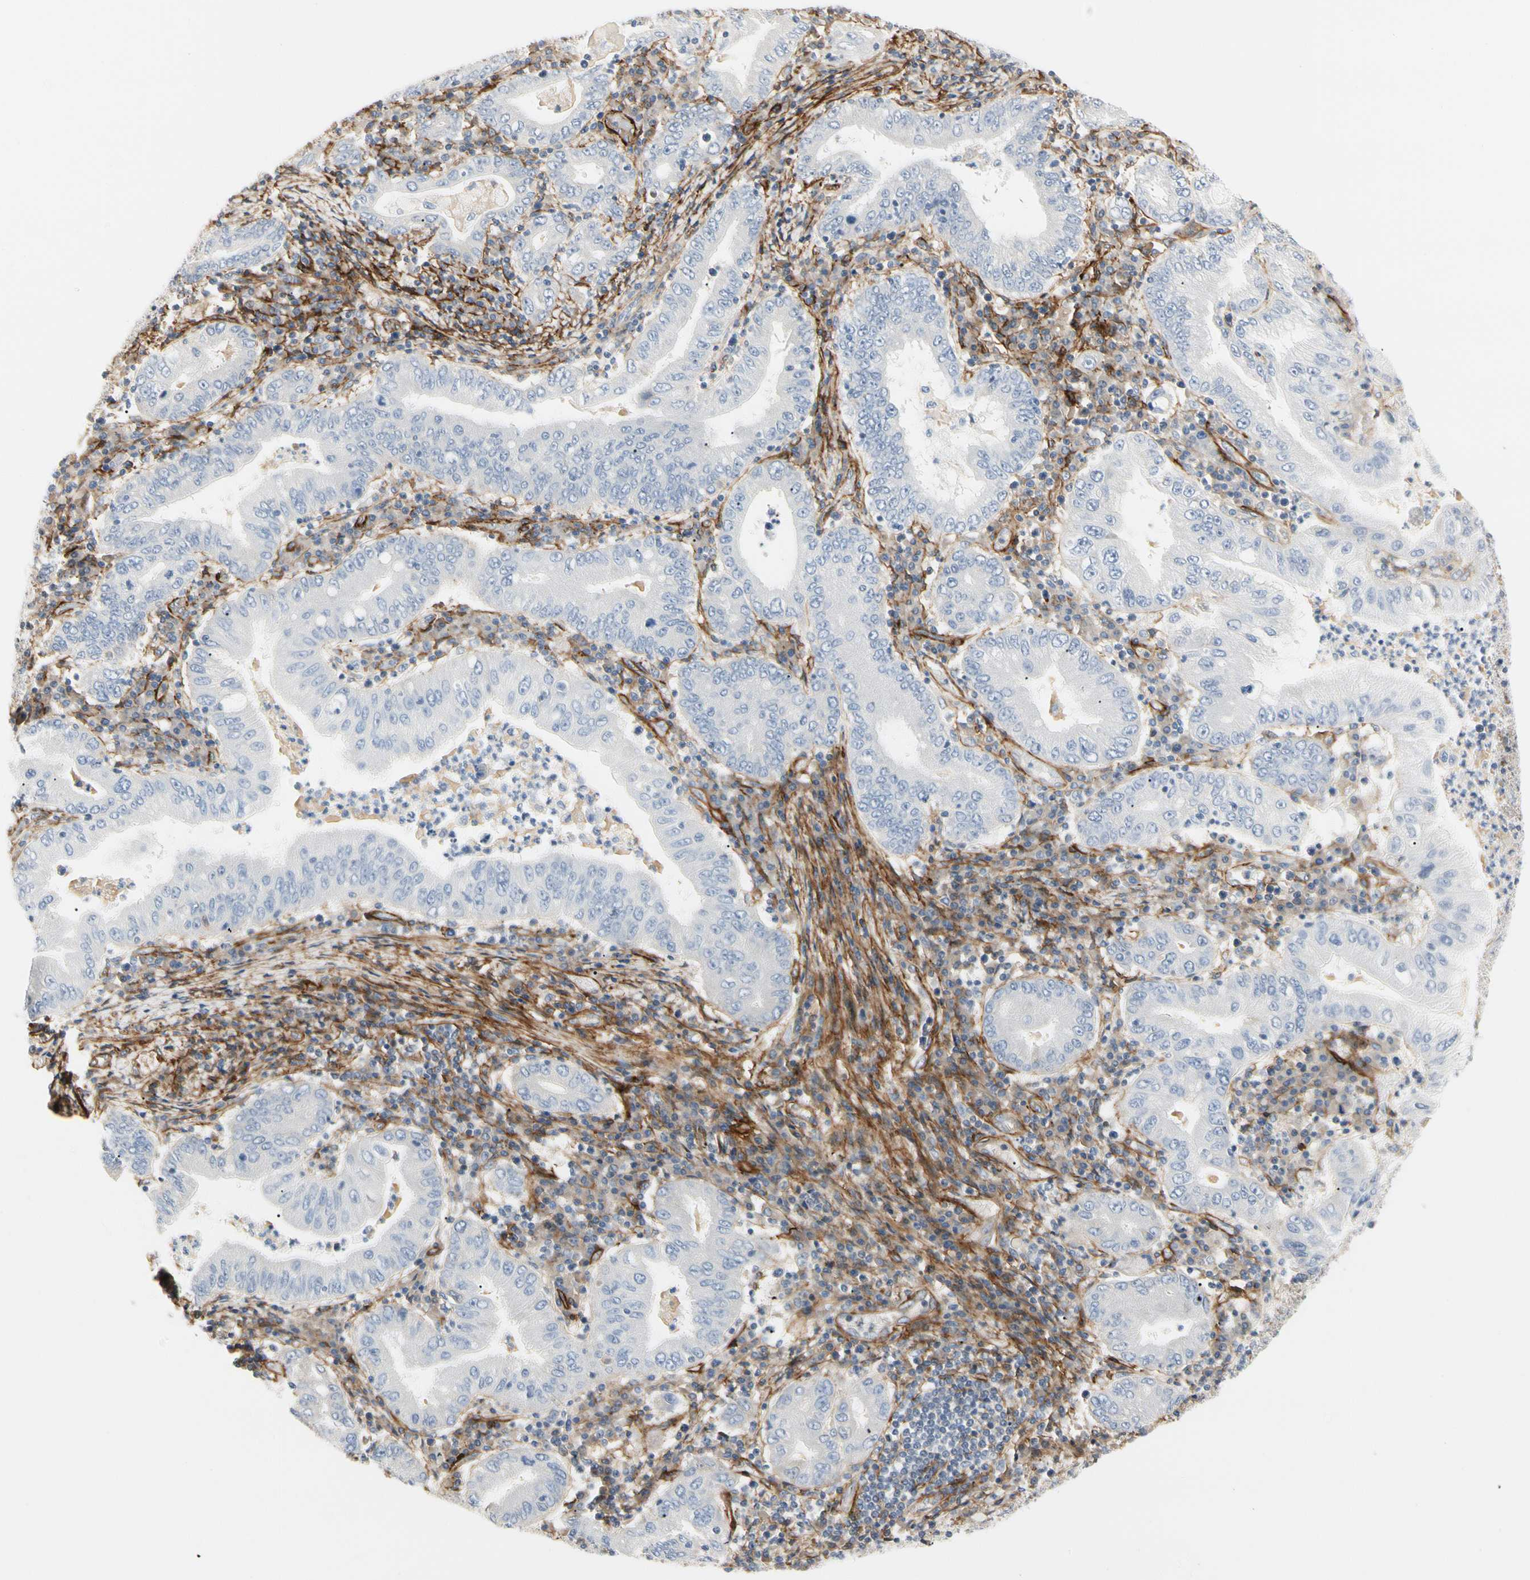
{"staining": {"intensity": "negative", "quantity": "none", "location": "none"}, "tissue": "stomach cancer", "cell_type": "Tumor cells", "image_type": "cancer", "snomed": [{"axis": "morphology", "description": "Normal tissue, NOS"}, {"axis": "morphology", "description": "Adenocarcinoma, NOS"}, {"axis": "topography", "description": "Esophagus"}, {"axis": "topography", "description": "Stomach, upper"}, {"axis": "topography", "description": "Peripheral nerve tissue"}], "caption": "IHC of human stomach cancer (adenocarcinoma) displays no expression in tumor cells.", "gene": "GGT5", "patient": {"sex": "male", "age": 62}}